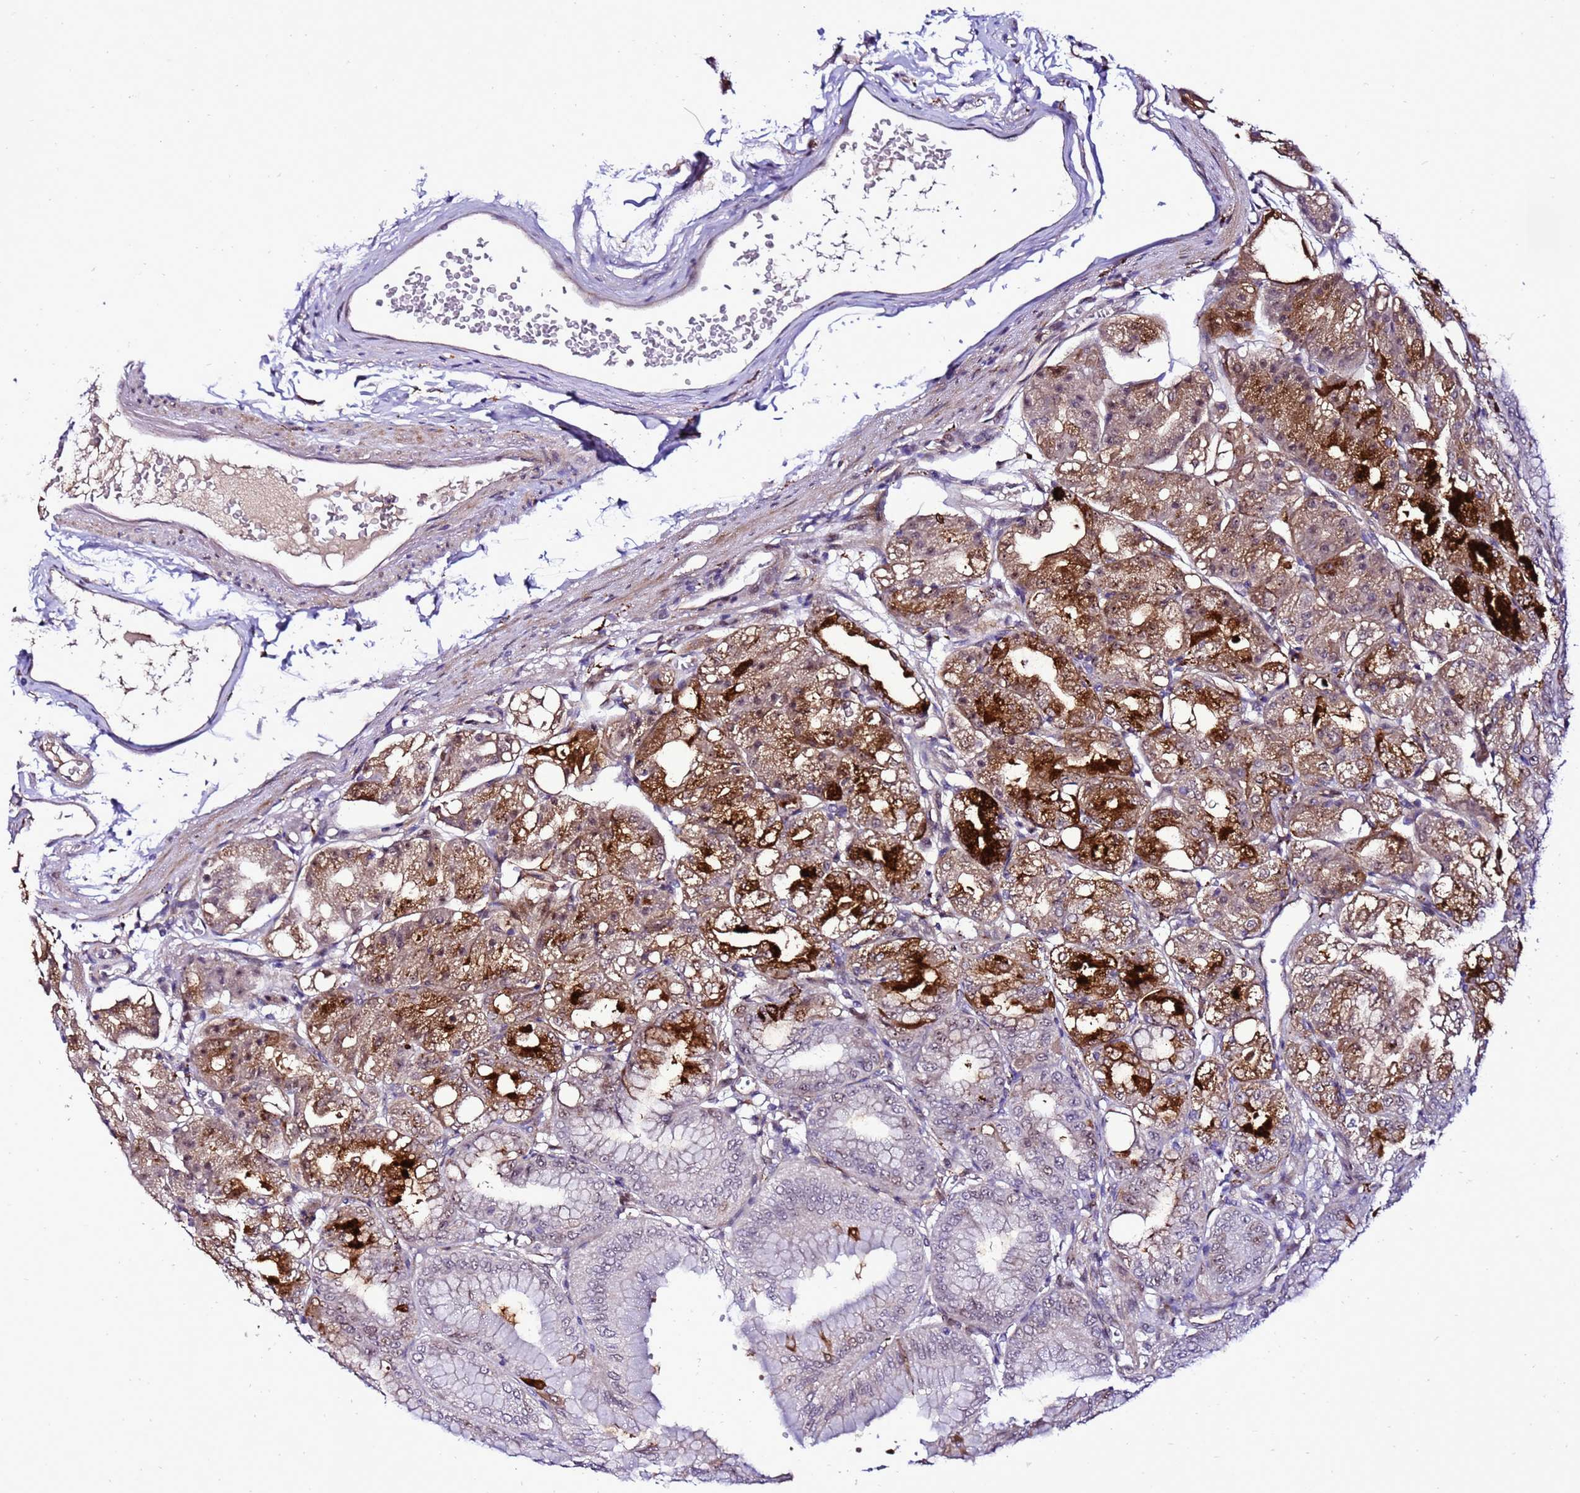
{"staining": {"intensity": "strong", "quantity": "25%-75%", "location": "cytoplasmic/membranous"}, "tissue": "stomach", "cell_type": "Glandular cells", "image_type": "normal", "snomed": [{"axis": "morphology", "description": "Normal tissue, NOS"}, {"axis": "topography", "description": "Stomach, lower"}], "caption": "Immunohistochemical staining of benign human stomach shows high levels of strong cytoplasmic/membranous positivity in about 25%-75% of glandular cells.", "gene": "C19orf47", "patient": {"sex": "male", "age": 71}}